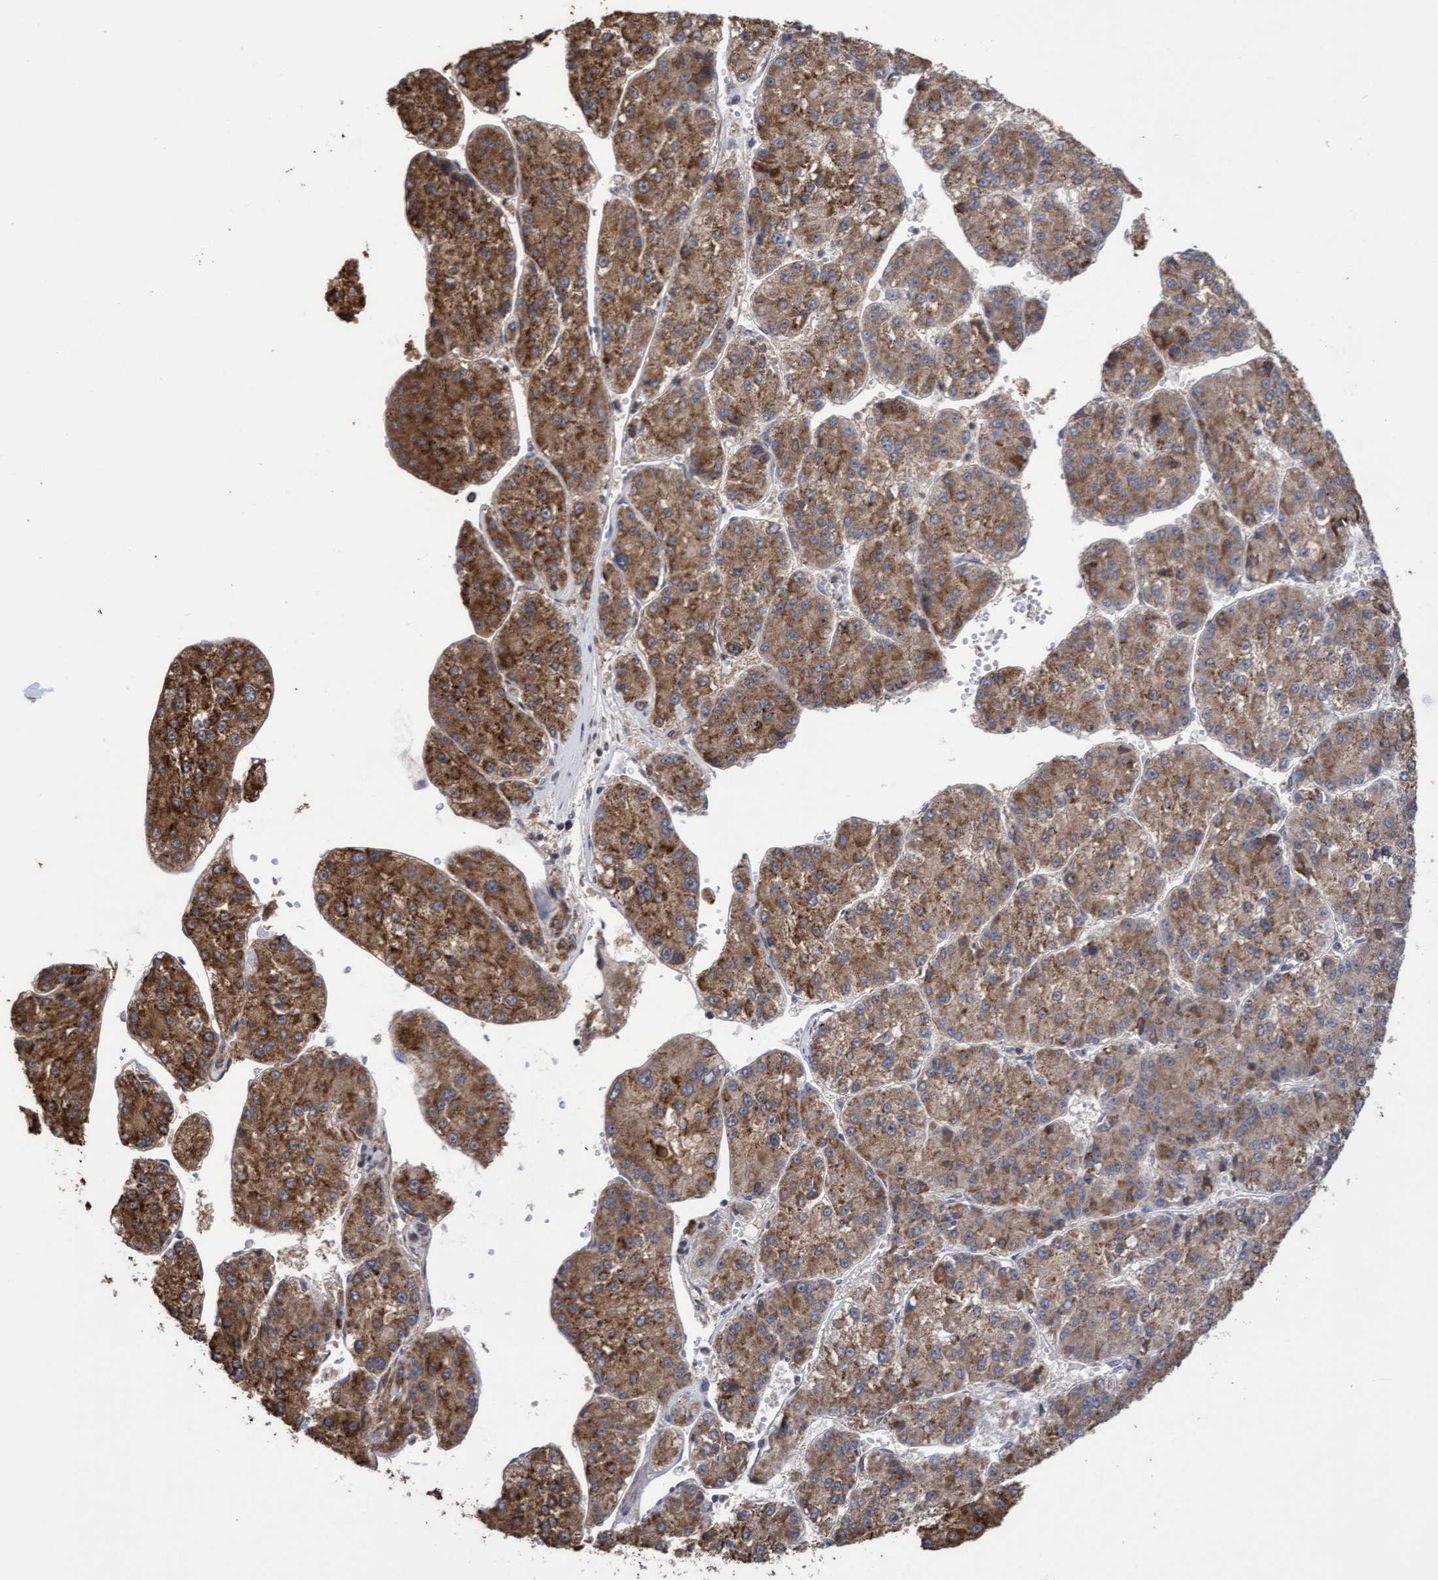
{"staining": {"intensity": "moderate", "quantity": ">75%", "location": "cytoplasmic/membranous"}, "tissue": "liver cancer", "cell_type": "Tumor cells", "image_type": "cancer", "snomed": [{"axis": "morphology", "description": "Carcinoma, Hepatocellular, NOS"}, {"axis": "topography", "description": "Liver"}], "caption": "Human liver cancer stained with a brown dye displays moderate cytoplasmic/membranous positive staining in approximately >75% of tumor cells.", "gene": "SLBP", "patient": {"sex": "female", "age": 73}}